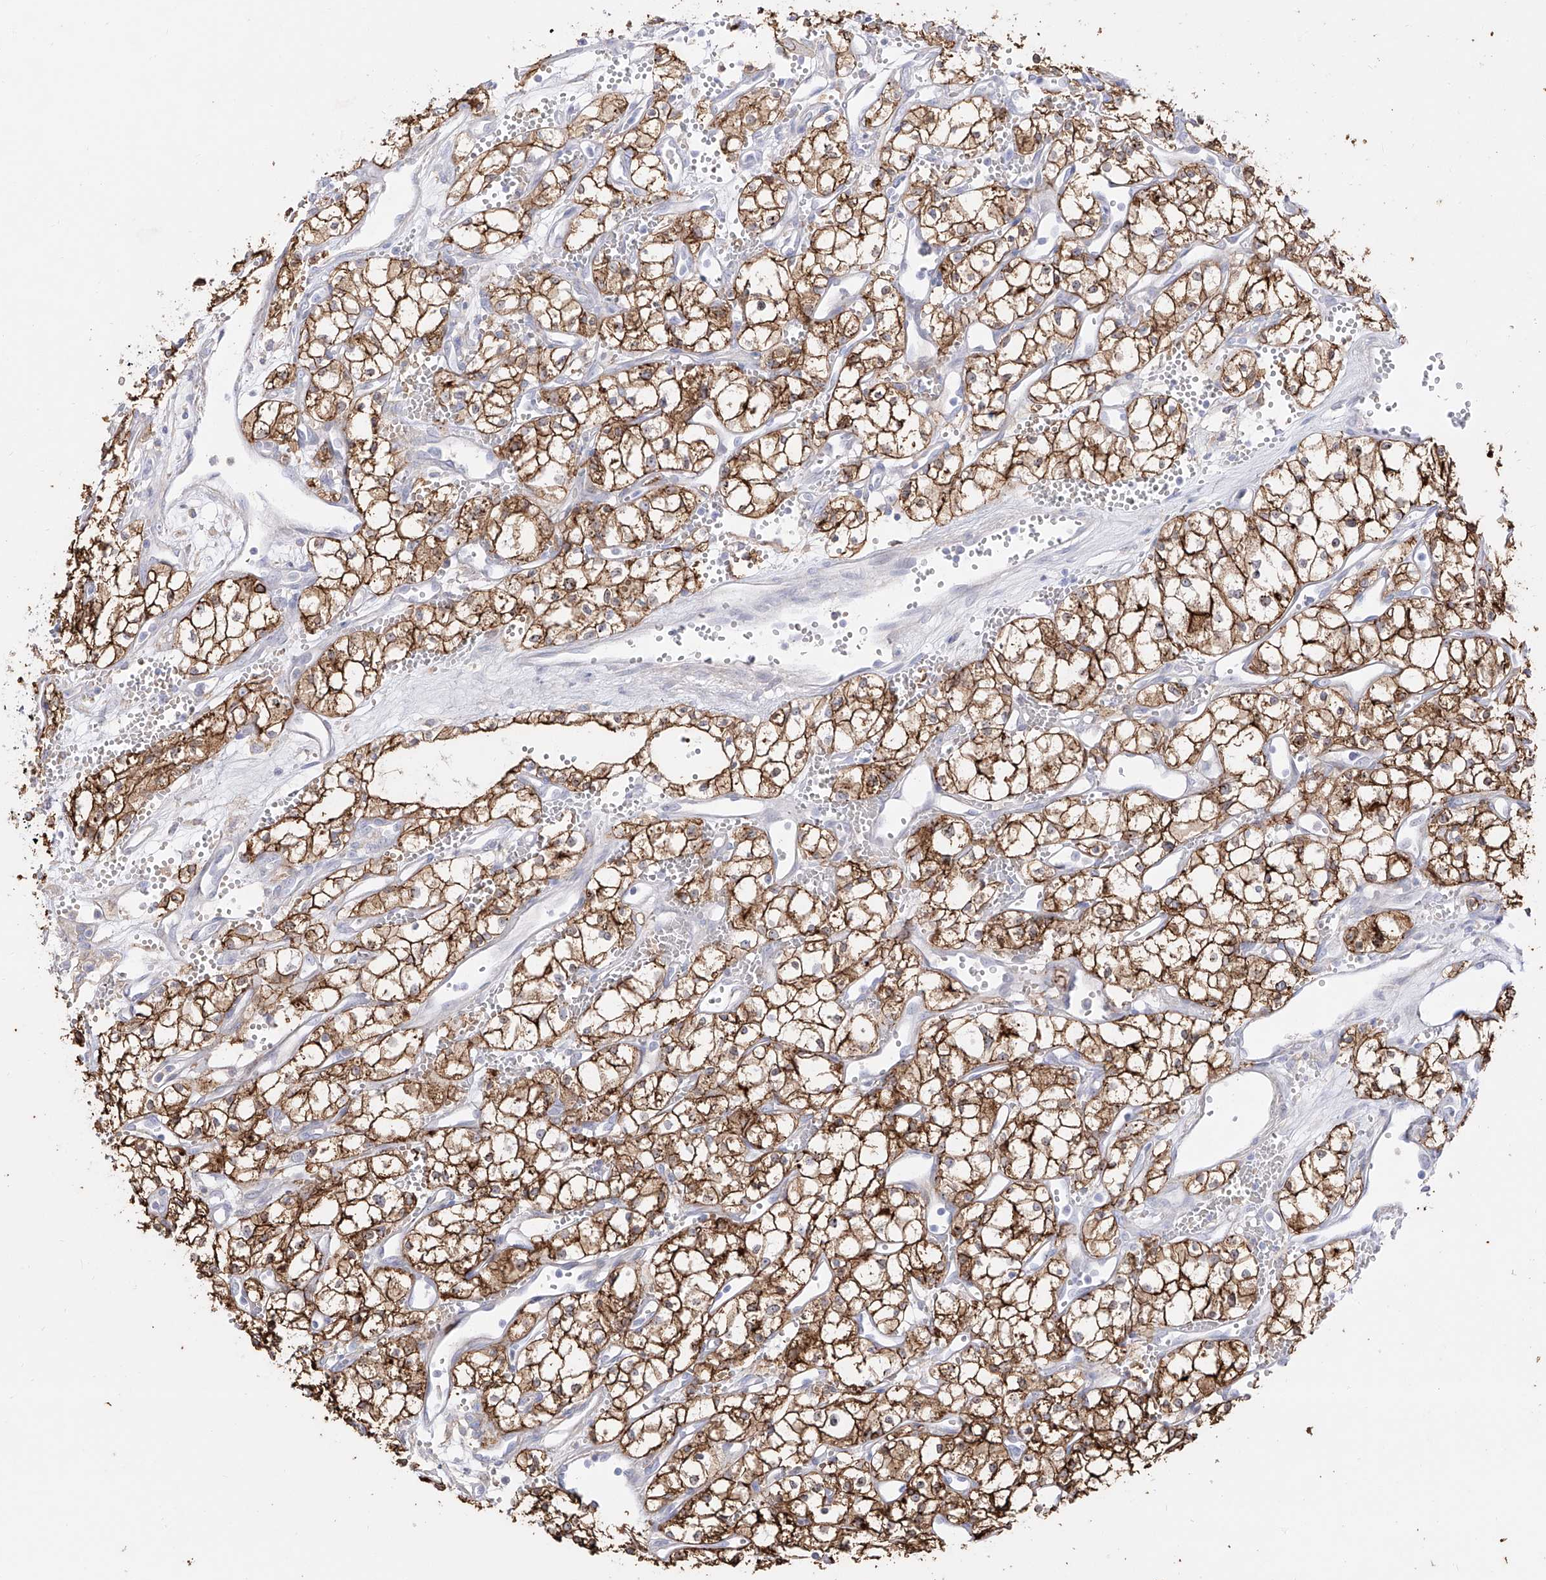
{"staining": {"intensity": "moderate", "quantity": ">75%", "location": "cytoplasmic/membranous"}, "tissue": "renal cancer", "cell_type": "Tumor cells", "image_type": "cancer", "snomed": [{"axis": "morphology", "description": "Adenocarcinoma, NOS"}, {"axis": "topography", "description": "Kidney"}], "caption": "Renal cancer tissue exhibits moderate cytoplasmic/membranous staining in about >75% of tumor cells", "gene": "ZGRF1", "patient": {"sex": "male", "age": 59}}